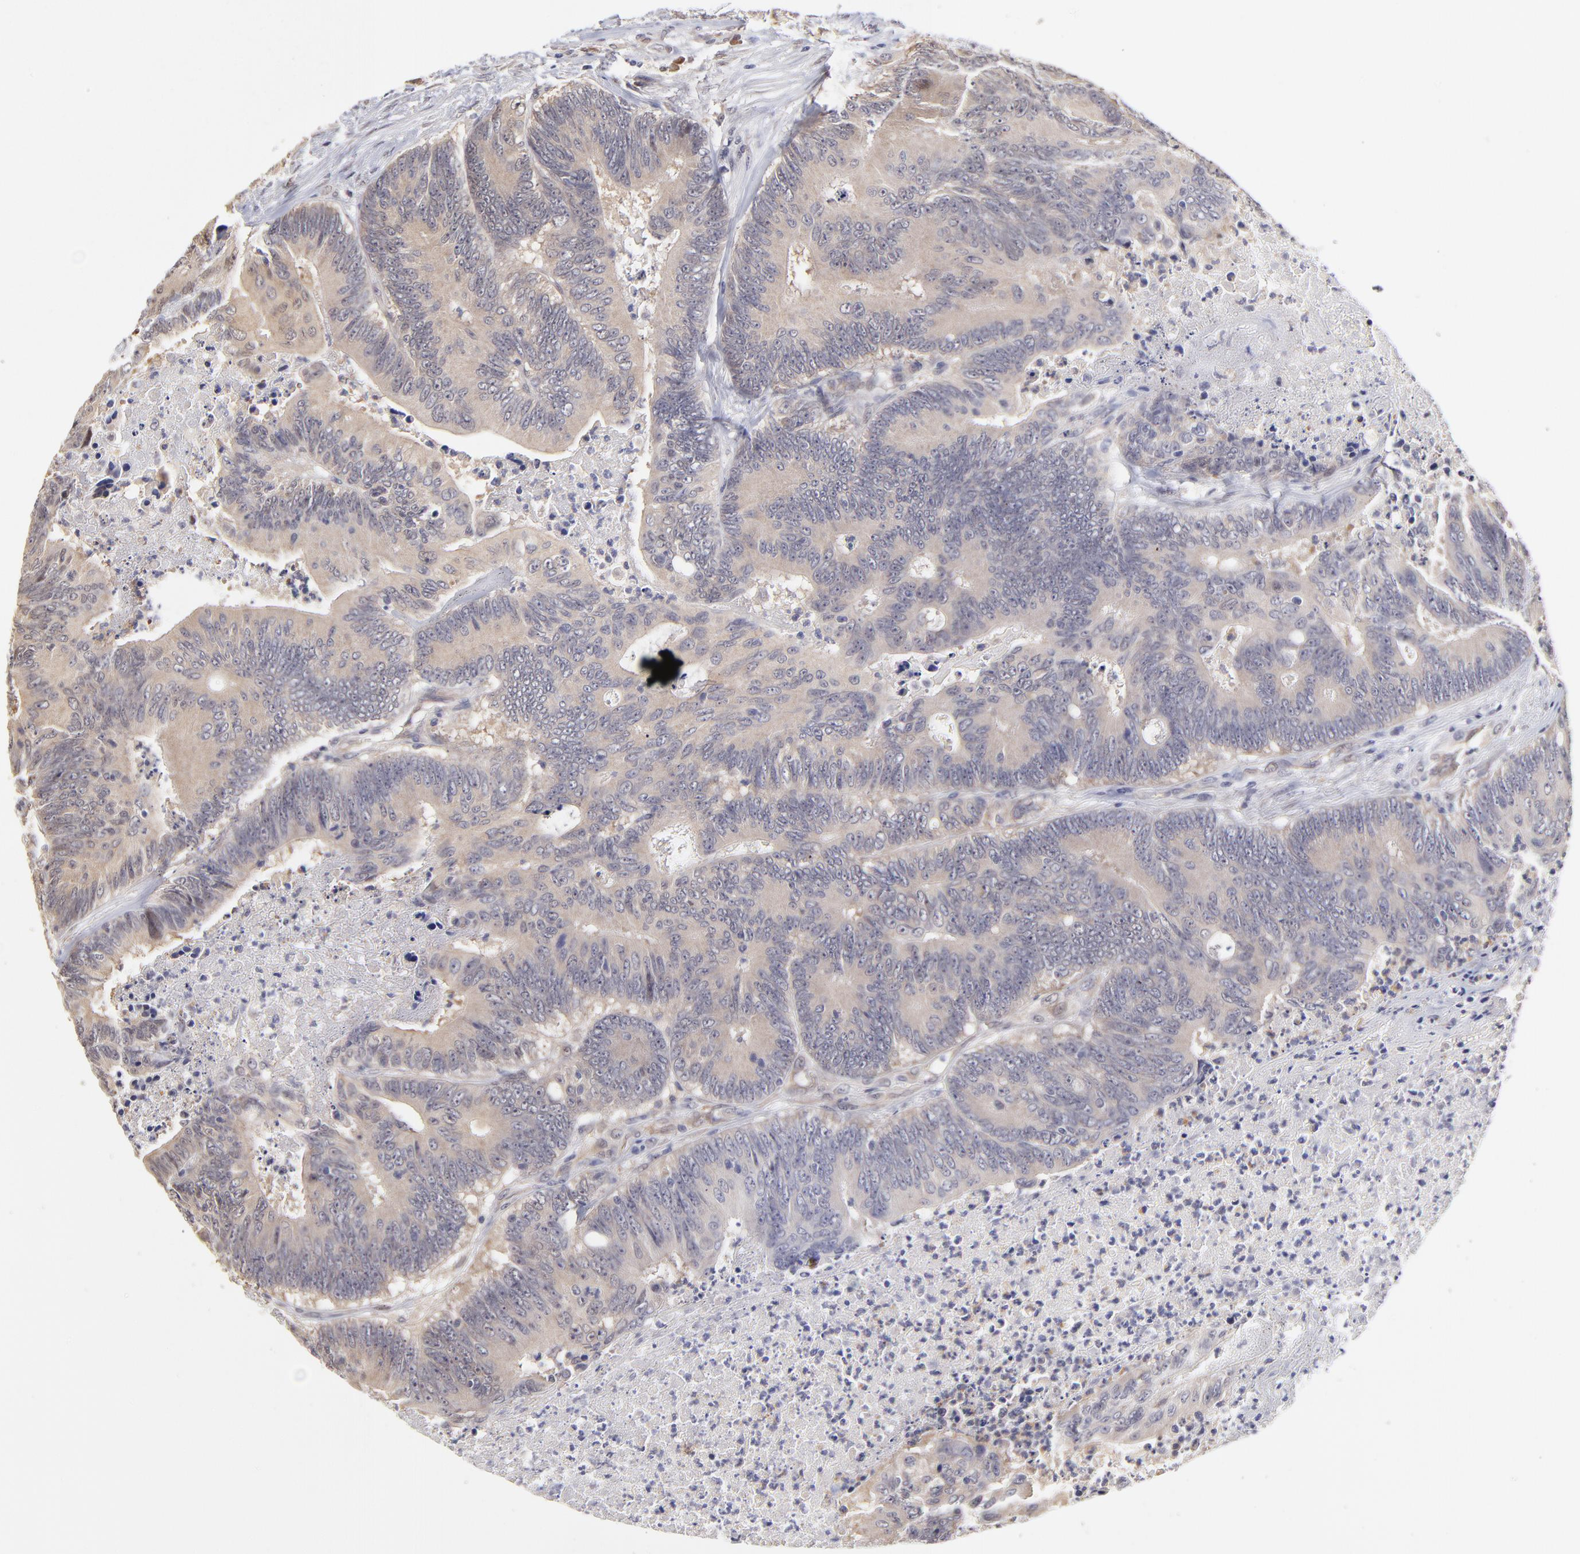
{"staining": {"intensity": "moderate", "quantity": ">75%", "location": "cytoplasmic/membranous"}, "tissue": "colorectal cancer", "cell_type": "Tumor cells", "image_type": "cancer", "snomed": [{"axis": "morphology", "description": "Adenocarcinoma, NOS"}, {"axis": "topography", "description": "Colon"}], "caption": "Immunohistochemical staining of adenocarcinoma (colorectal) exhibits moderate cytoplasmic/membranous protein expression in approximately >75% of tumor cells.", "gene": "ZNF10", "patient": {"sex": "male", "age": 65}}